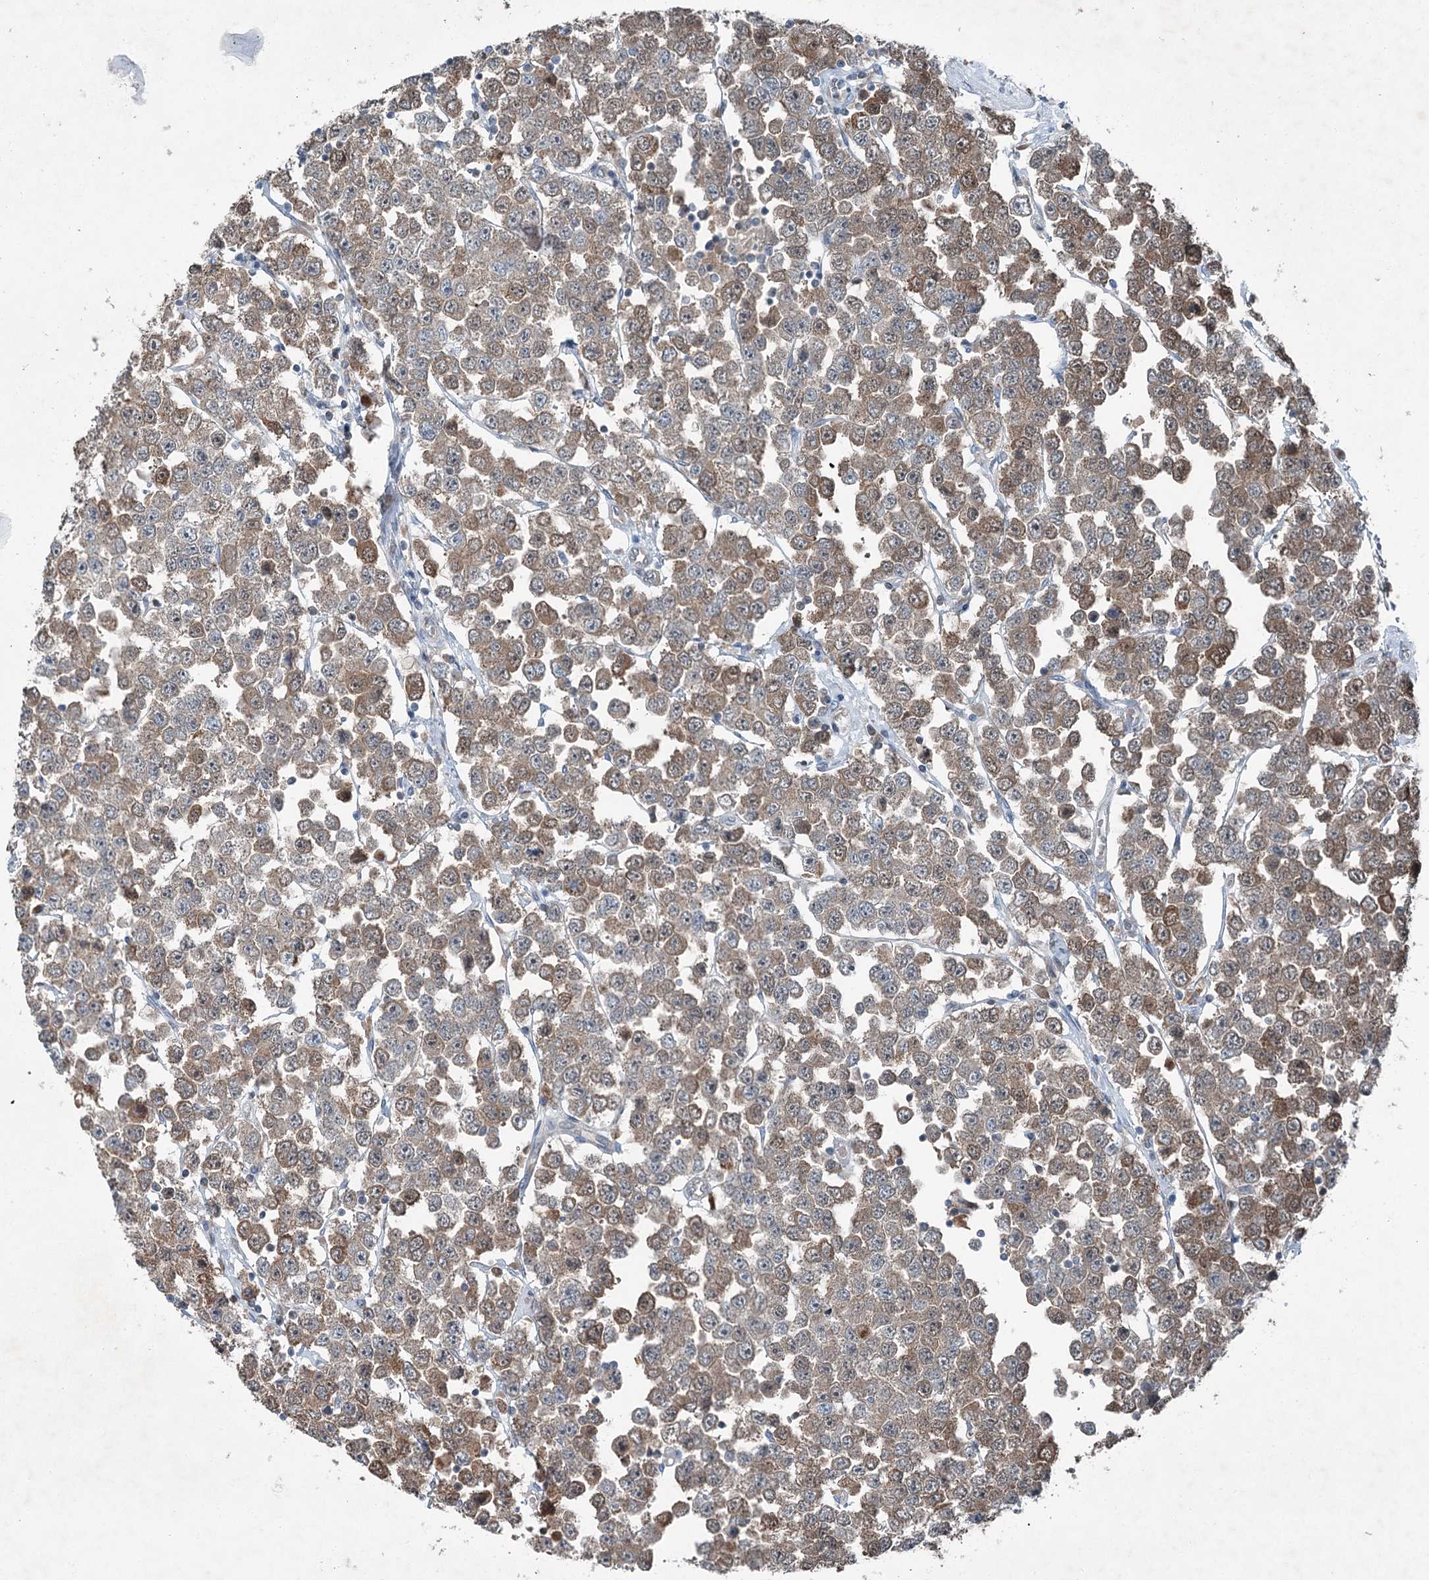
{"staining": {"intensity": "moderate", "quantity": ">75%", "location": "cytoplasmic/membranous"}, "tissue": "testis cancer", "cell_type": "Tumor cells", "image_type": "cancer", "snomed": [{"axis": "morphology", "description": "Seminoma, NOS"}, {"axis": "topography", "description": "Testis"}], "caption": "Immunohistochemical staining of testis cancer shows medium levels of moderate cytoplasmic/membranous protein expression in approximately >75% of tumor cells.", "gene": "CHCHD5", "patient": {"sex": "male", "age": 28}}